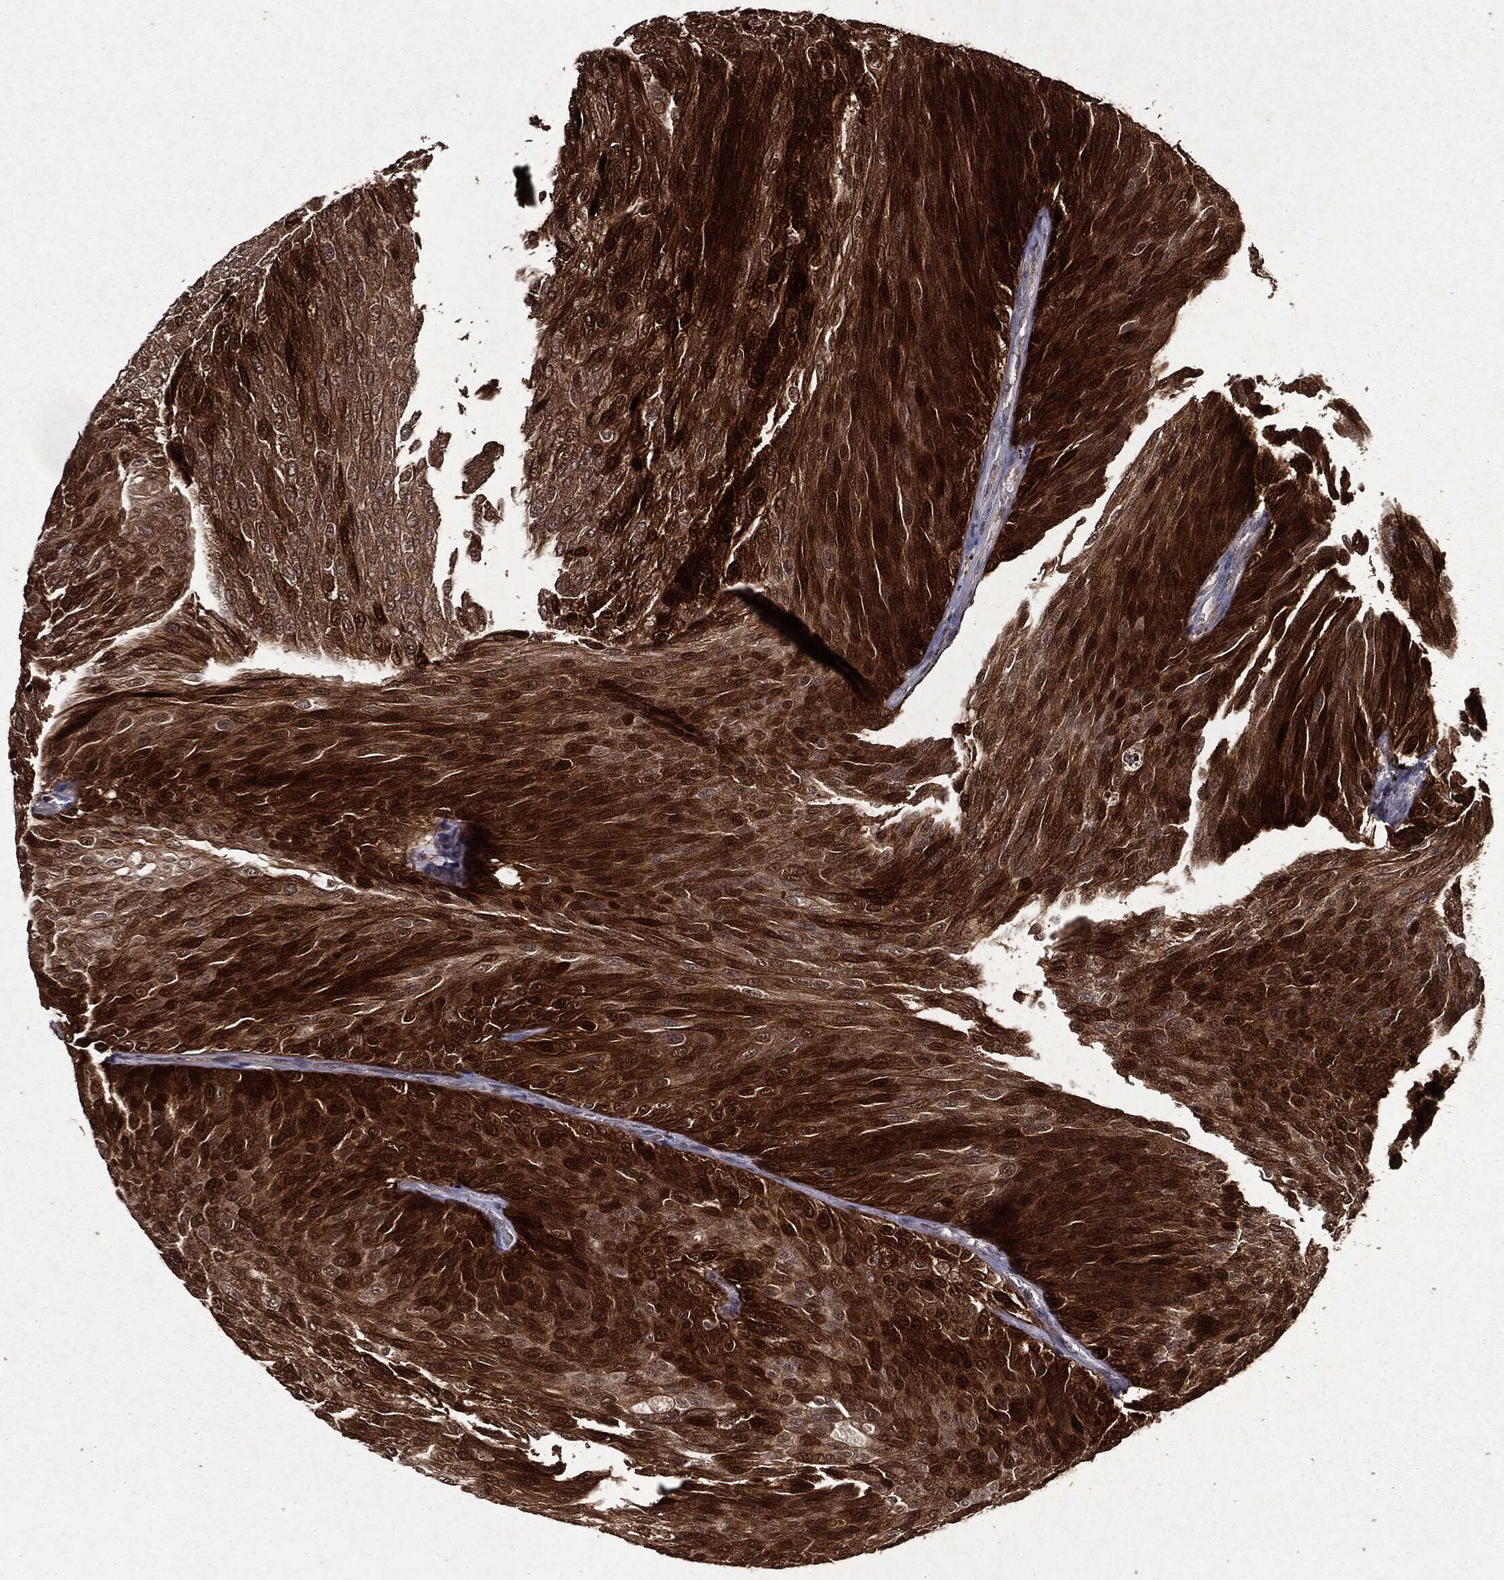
{"staining": {"intensity": "strong", "quantity": ">75%", "location": "cytoplasmic/membranous,nuclear"}, "tissue": "urothelial cancer", "cell_type": "Tumor cells", "image_type": "cancer", "snomed": [{"axis": "morphology", "description": "Urothelial carcinoma, Low grade"}, {"axis": "topography", "description": "Ureter, NOS"}, {"axis": "topography", "description": "Urinary bladder"}], "caption": "Tumor cells reveal high levels of strong cytoplasmic/membranous and nuclear staining in about >75% of cells in human low-grade urothelial carcinoma.", "gene": "MTOR", "patient": {"sex": "male", "age": 78}}